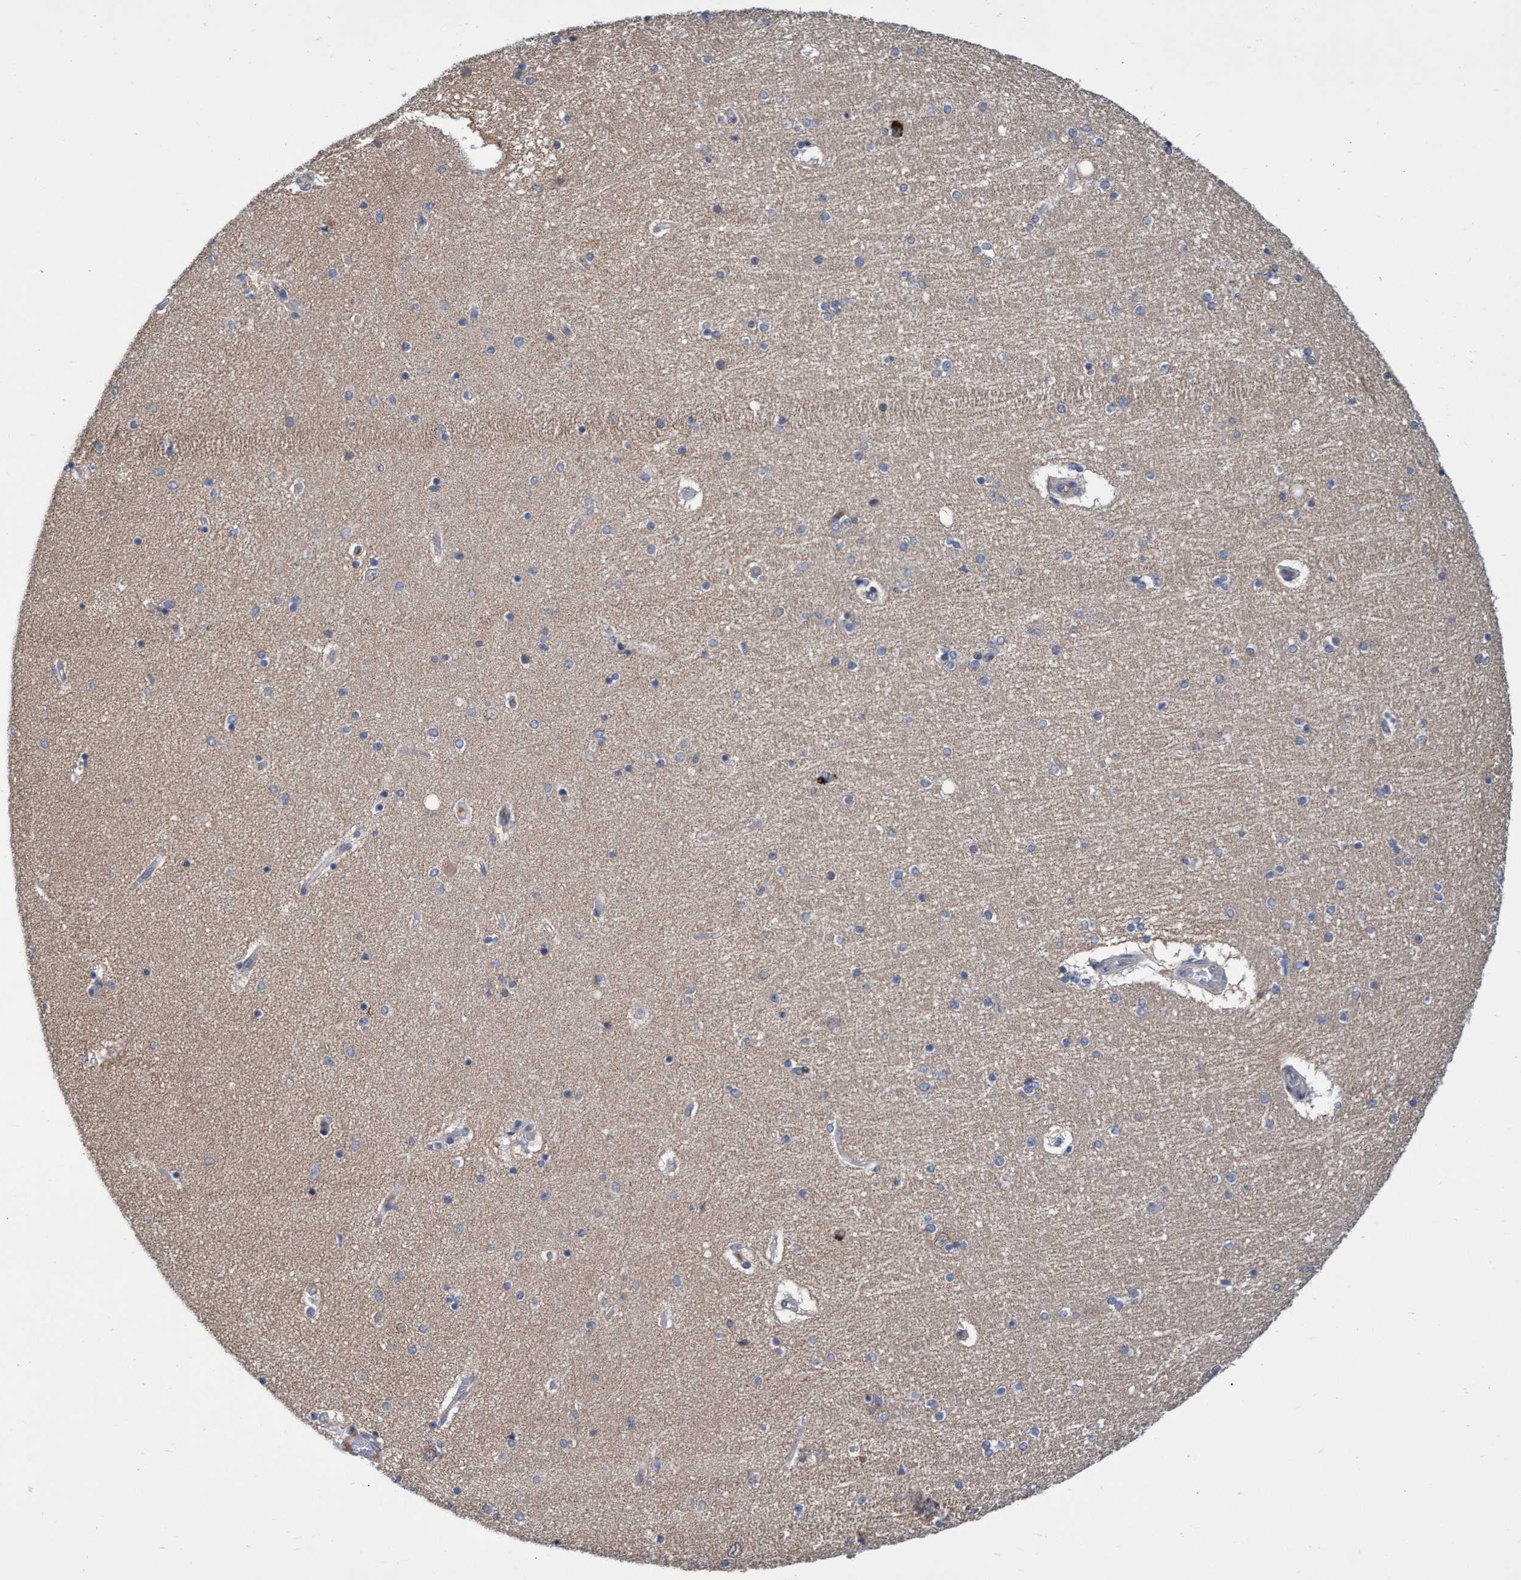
{"staining": {"intensity": "negative", "quantity": "none", "location": "none"}, "tissue": "hippocampus", "cell_type": "Glial cells", "image_type": "normal", "snomed": [{"axis": "morphology", "description": "Normal tissue, NOS"}, {"axis": "topography", "description": "Hippocampus"}], "caption": "This micrograph is of unremarkable hippocampus stained with IHC to label a protein in brown with the nuclei are counter-stained blue. There is no expression in glial cells.", "gene": "ABCF2", "patient": {"sex": "female", "age": 54}}